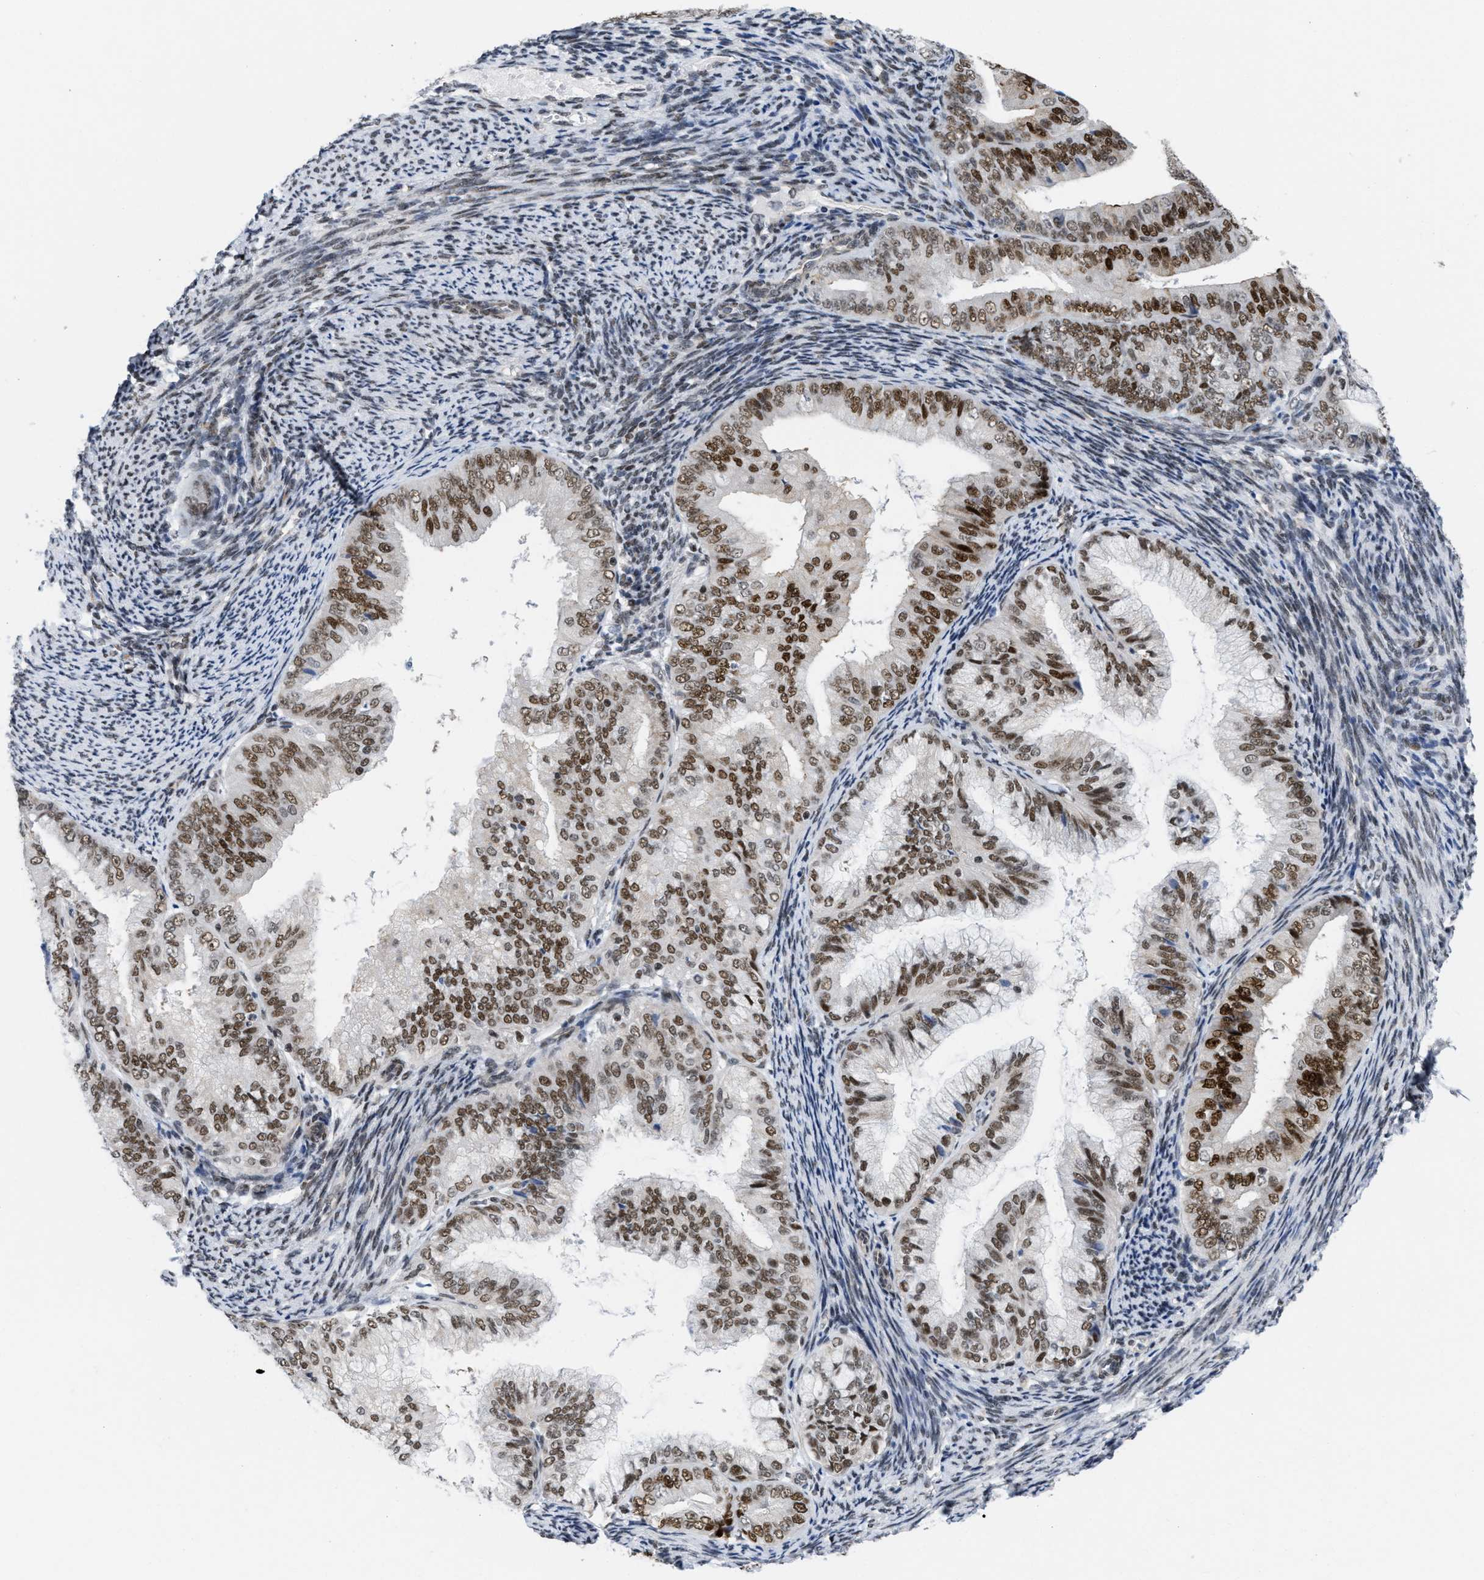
{"staining": {"intensity": "strong", "quantity": ">75%", "location": "nuclear"}, "tissue": "endometrial cancer", "cell_type": "Tumor cells", "image_type": "cancer", "snomed": [{"axis": "morphology", "description": "Adenocarcinoma, NOS"}, {"axis": "topography", "description": "Endometrium"}], "caption": "Immunohistochemical staining of endometrial cancer displays strong nuclear protein expression in approximately >75% of tumor cells.", "gene": "MIER1", "patient": {"sex": "female", "age": 63}}